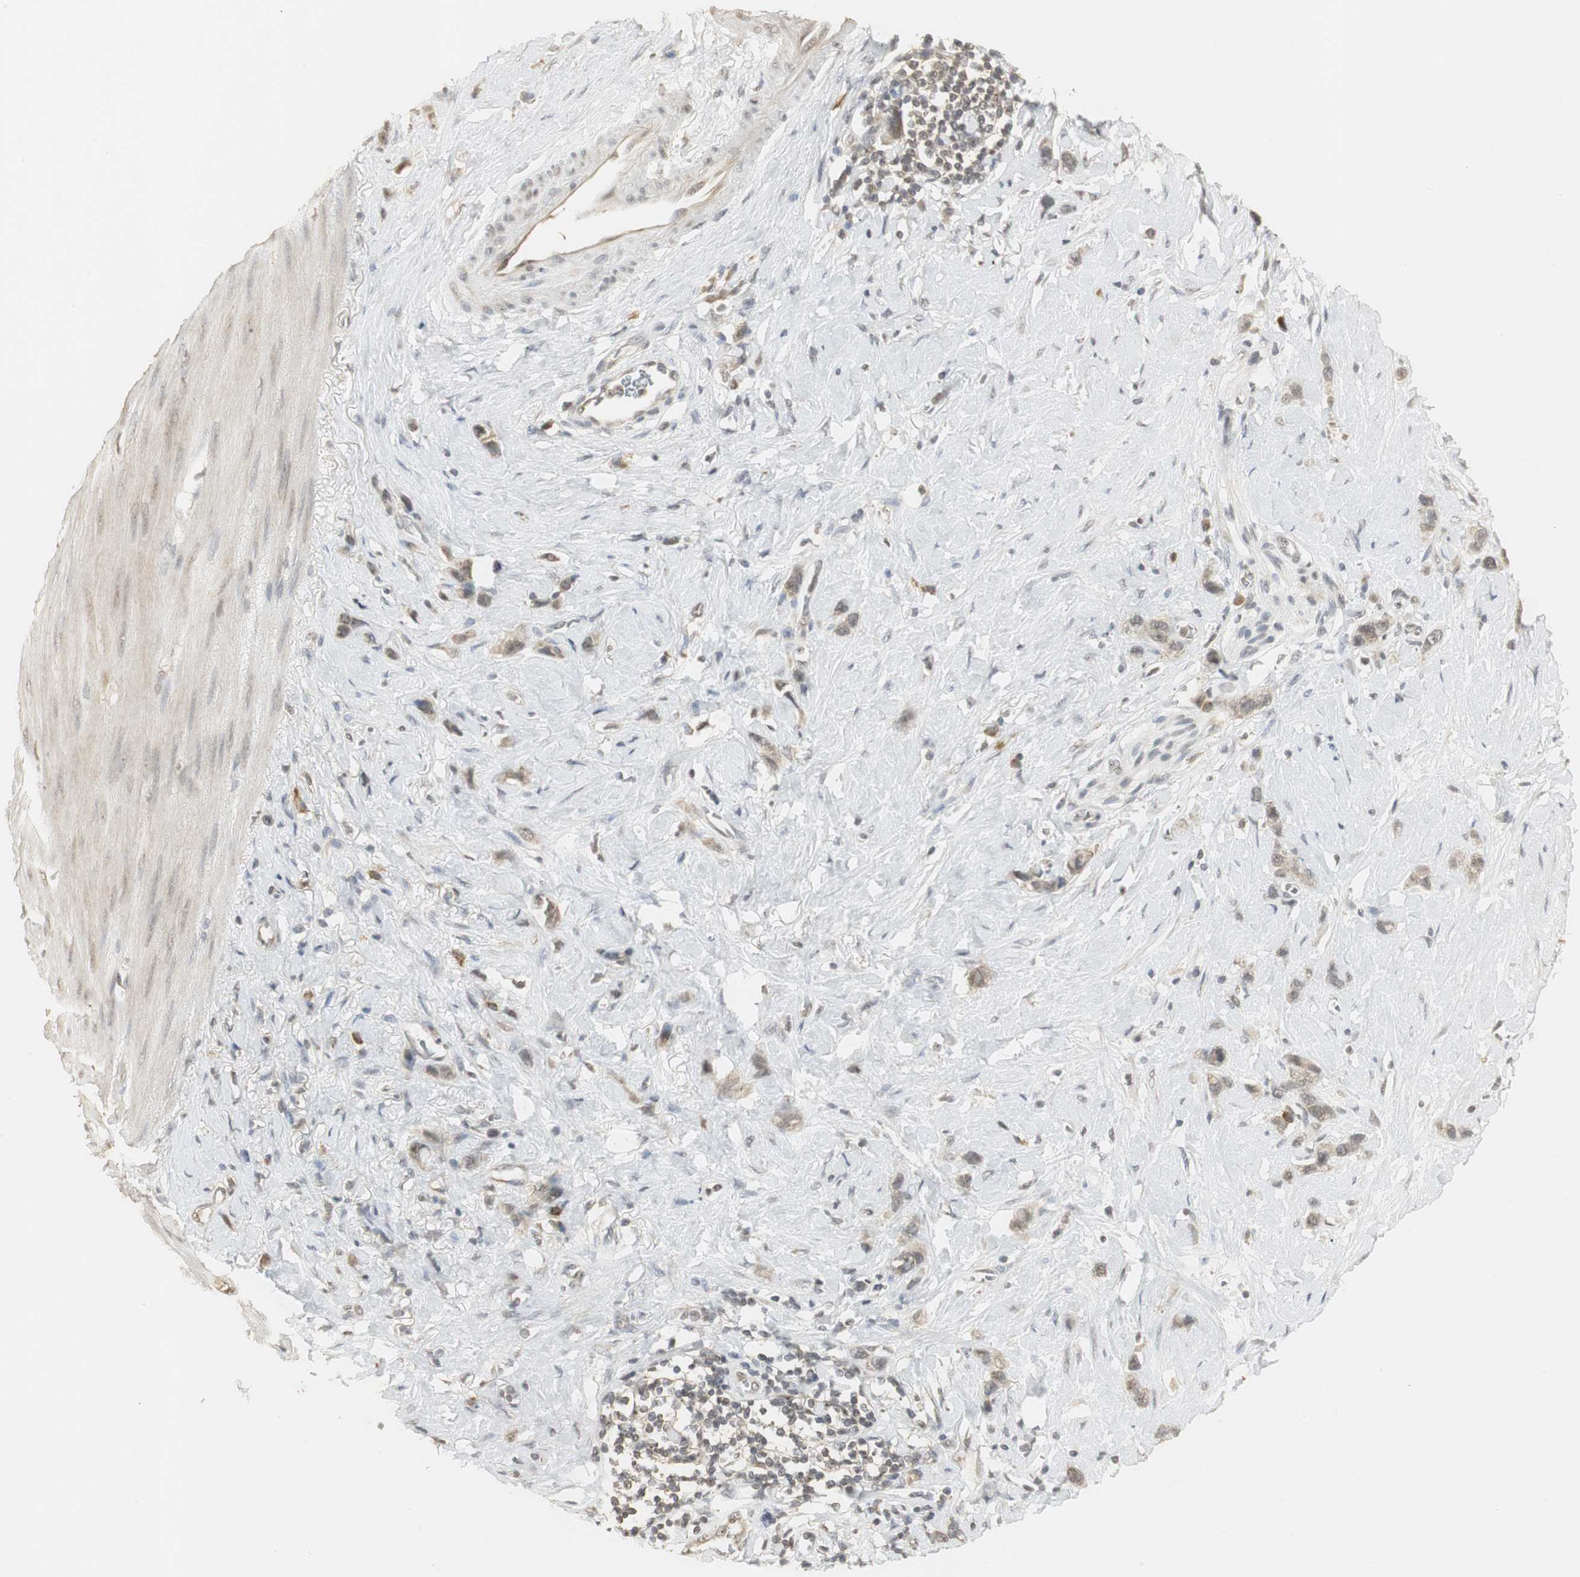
{"staining": {"intensity": "weak", "quantity": "<25%", "location": "cytoplasmic/membranous"}, "tissue": "stomach cancer", "cell_type": "Tumor cells", "image_type": "cancer", "snomed": [{"axis": "morphology", "description": "Normal tissue, NOS"}, {"axis": "morphology", "description": "Adenocarcinoma, NOS"}, {"axis": "morphology", "description": "Adenocarcinoma, High grade"}, {"axis": "topography", "description": "Stomach, upper"}, {"axis": "topography", "description": "Stomach"}], "caption": "The histopathology image reveals no significant staining in tumor cells of stomach cancer (adenocarcinoma). The staining is performed using DAB (3,3'-diaminobenzidine) brown chromogen with nuclei counter-stained in using hematoxylin.", "gene": "ELOA", "patient": {"sex": "female", "age": 65}}